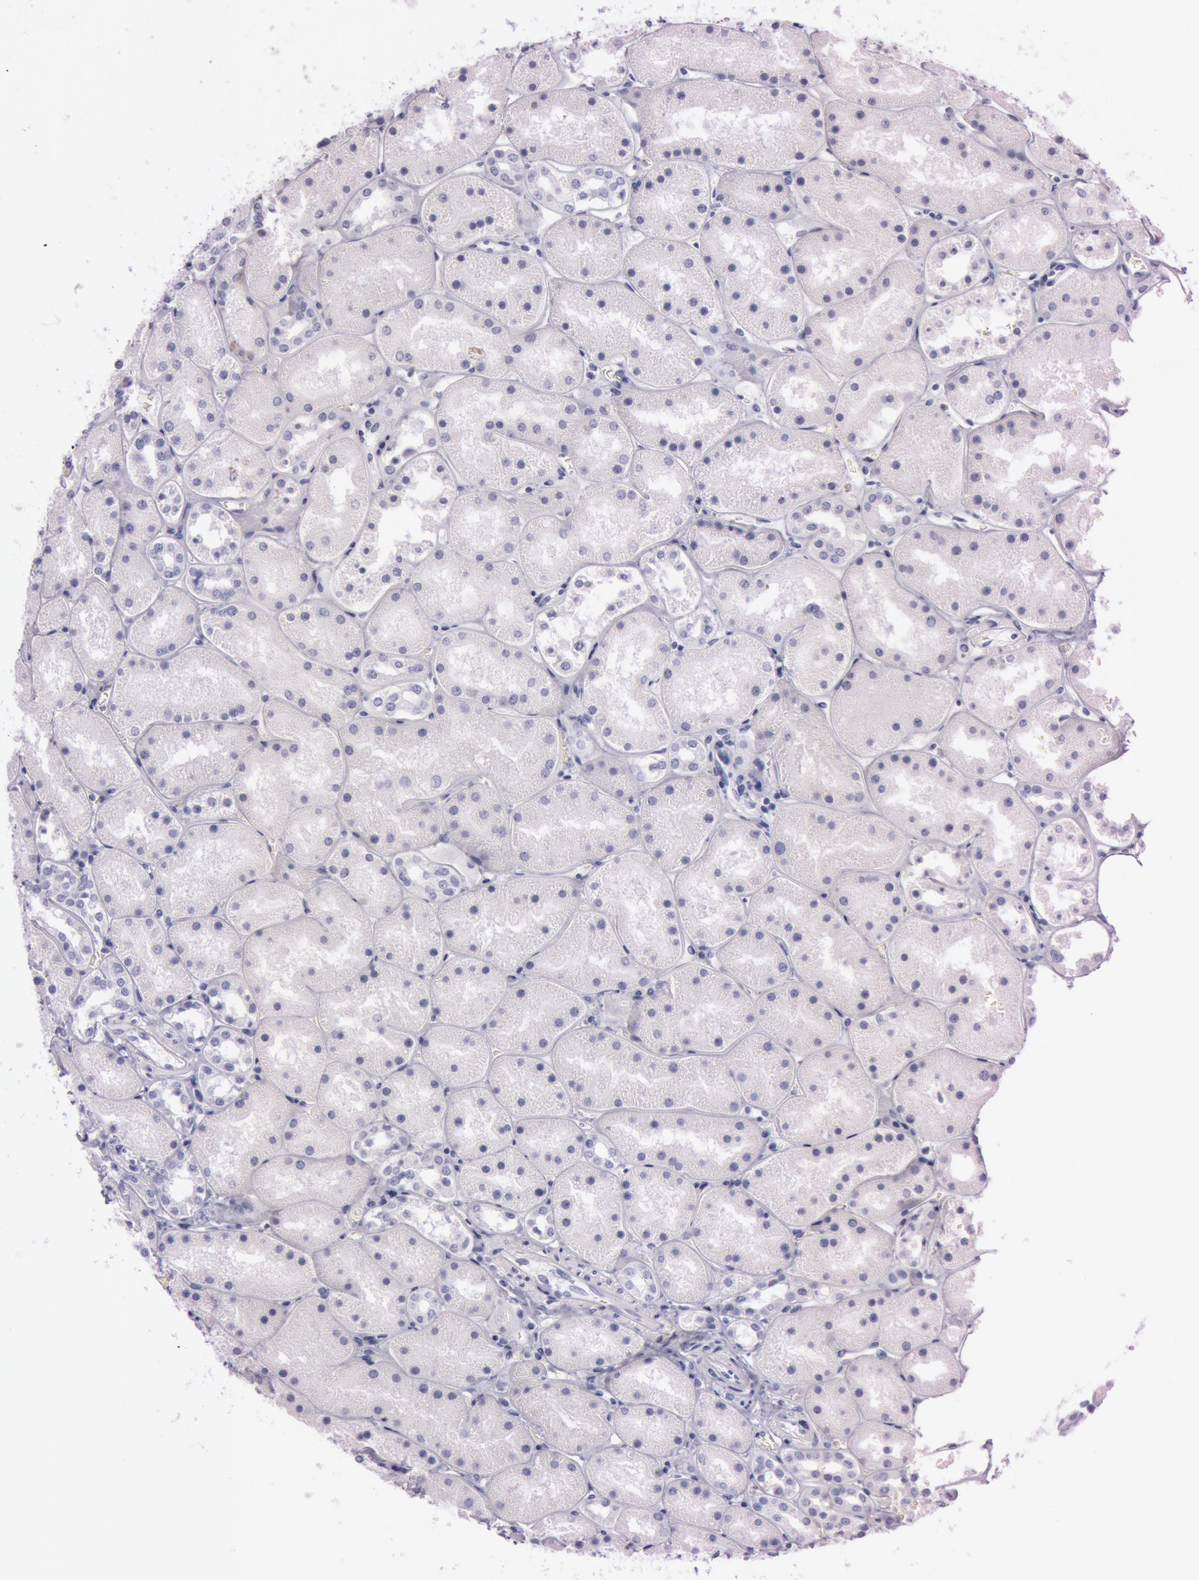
{"staining": {"intensity": "negative", "quantity": "none", "location": "none"}, "tissue": "kidney", "cell_type": "Cells in glomeruli", "image_type": "normal", "snomed": [{"axis": "morphology", "description": "Normal tissue, NOS"}, {"axis": "topography", "description": "Kidney"}], "caption": "Immunohistochemical staining of benign human kidney displays no significant positivity in cells in glomeruli.", "gene": "S100A7", "patient": {"sex": "male", "age": 28}}